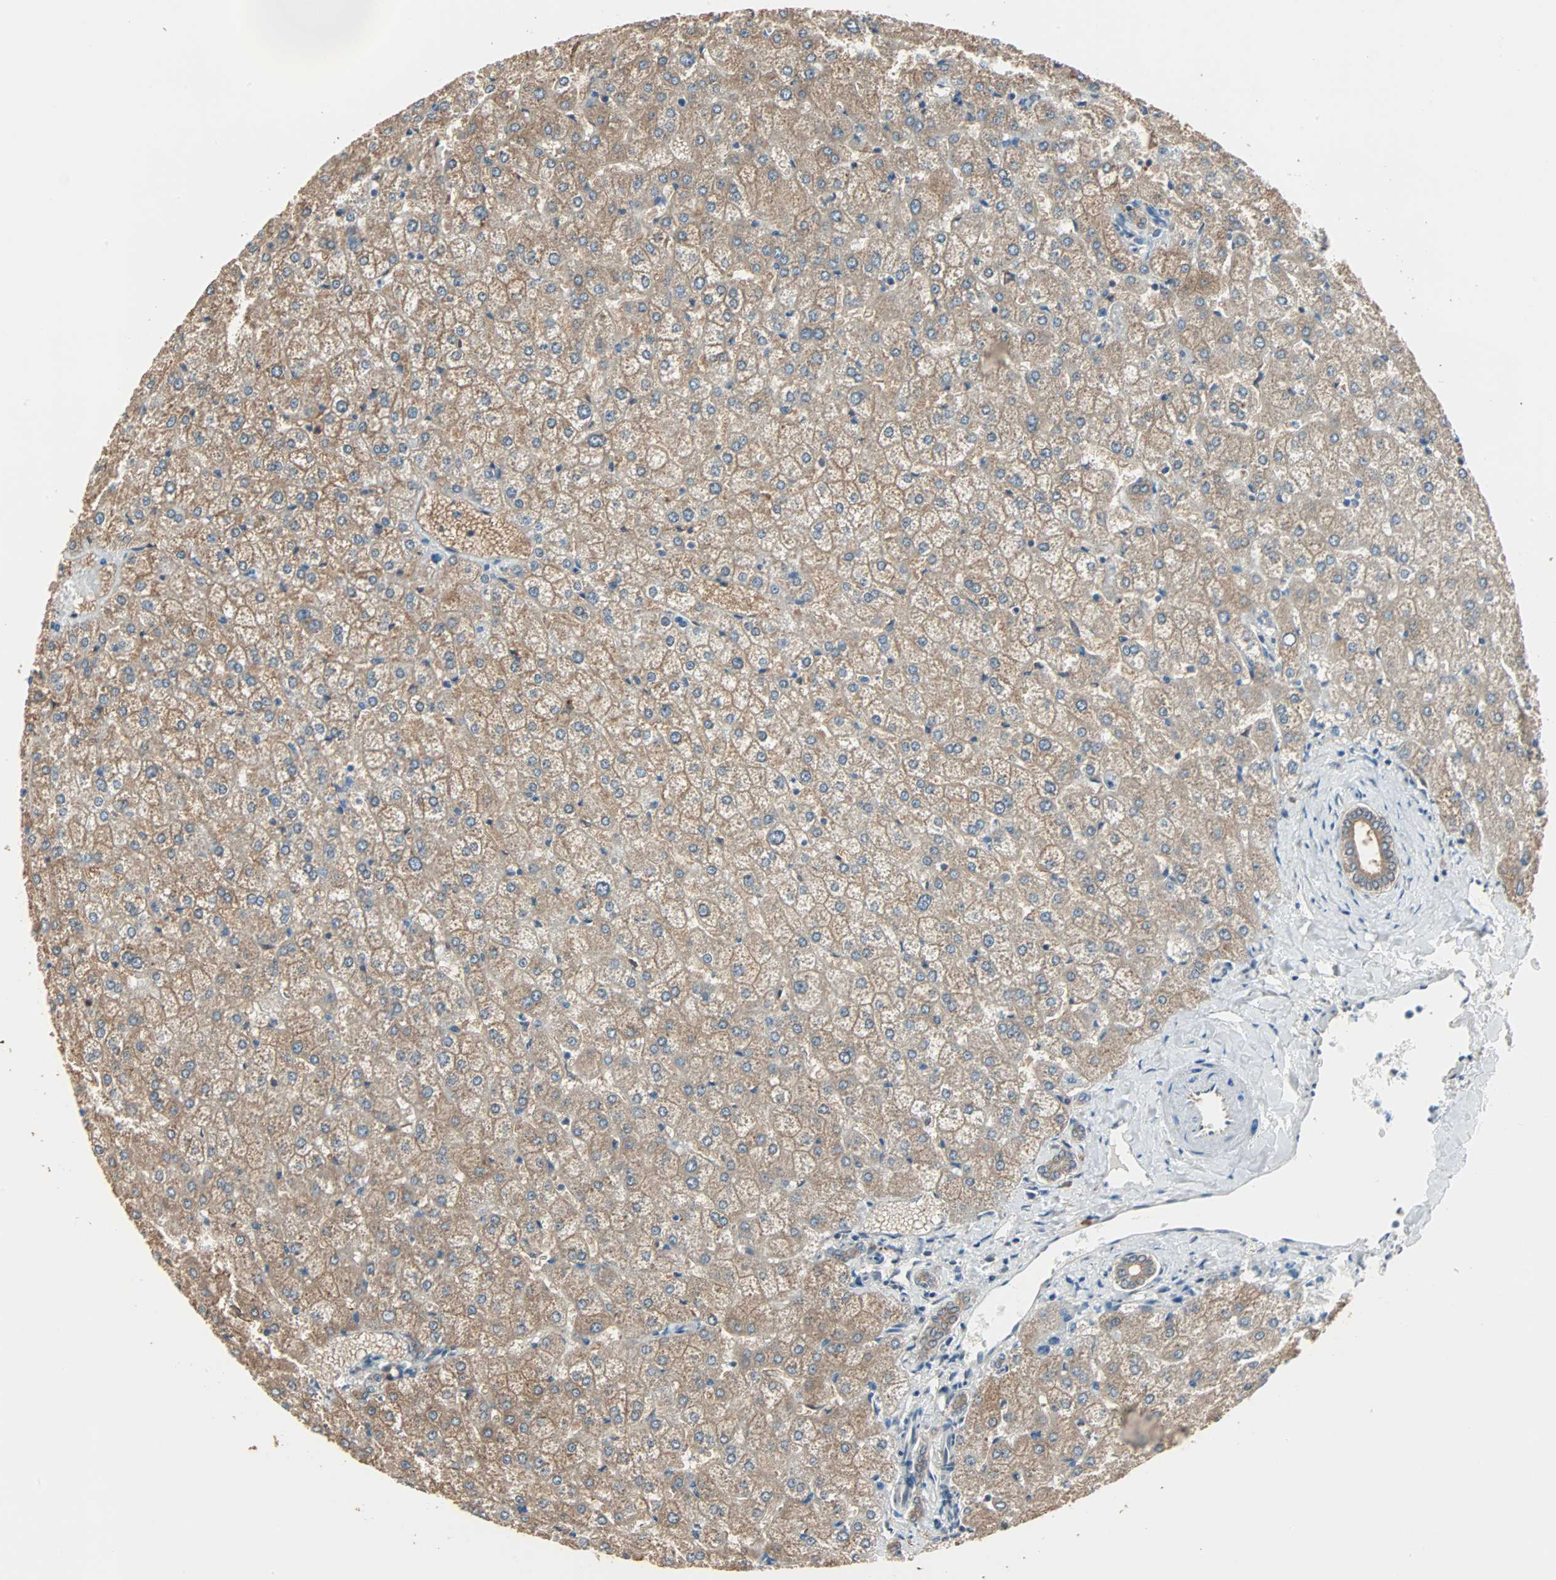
{"staining": {"intensity": "moderate", "quantity": ">75%", "location": "cytoplasmic/membranous"}, "tissue": "liver", "cell_type": "Cholangiocytes", "image_type": "normal", "snomed": [{"axis": "morphology", "description": "Normal tissue, NOS"}, {"axis": "topography", "description": "Liver"}], "caption": "Liver was stained to show a protein in brown. There is medium levels of moderate cytoplasmic/membranous staining in approximately >75% of cholangiocytes. Ihc stains the protein in brown and the nuclei are stained blue.", "gene": "PRDX1", "patient": {"sex": "female", "age": 32}}